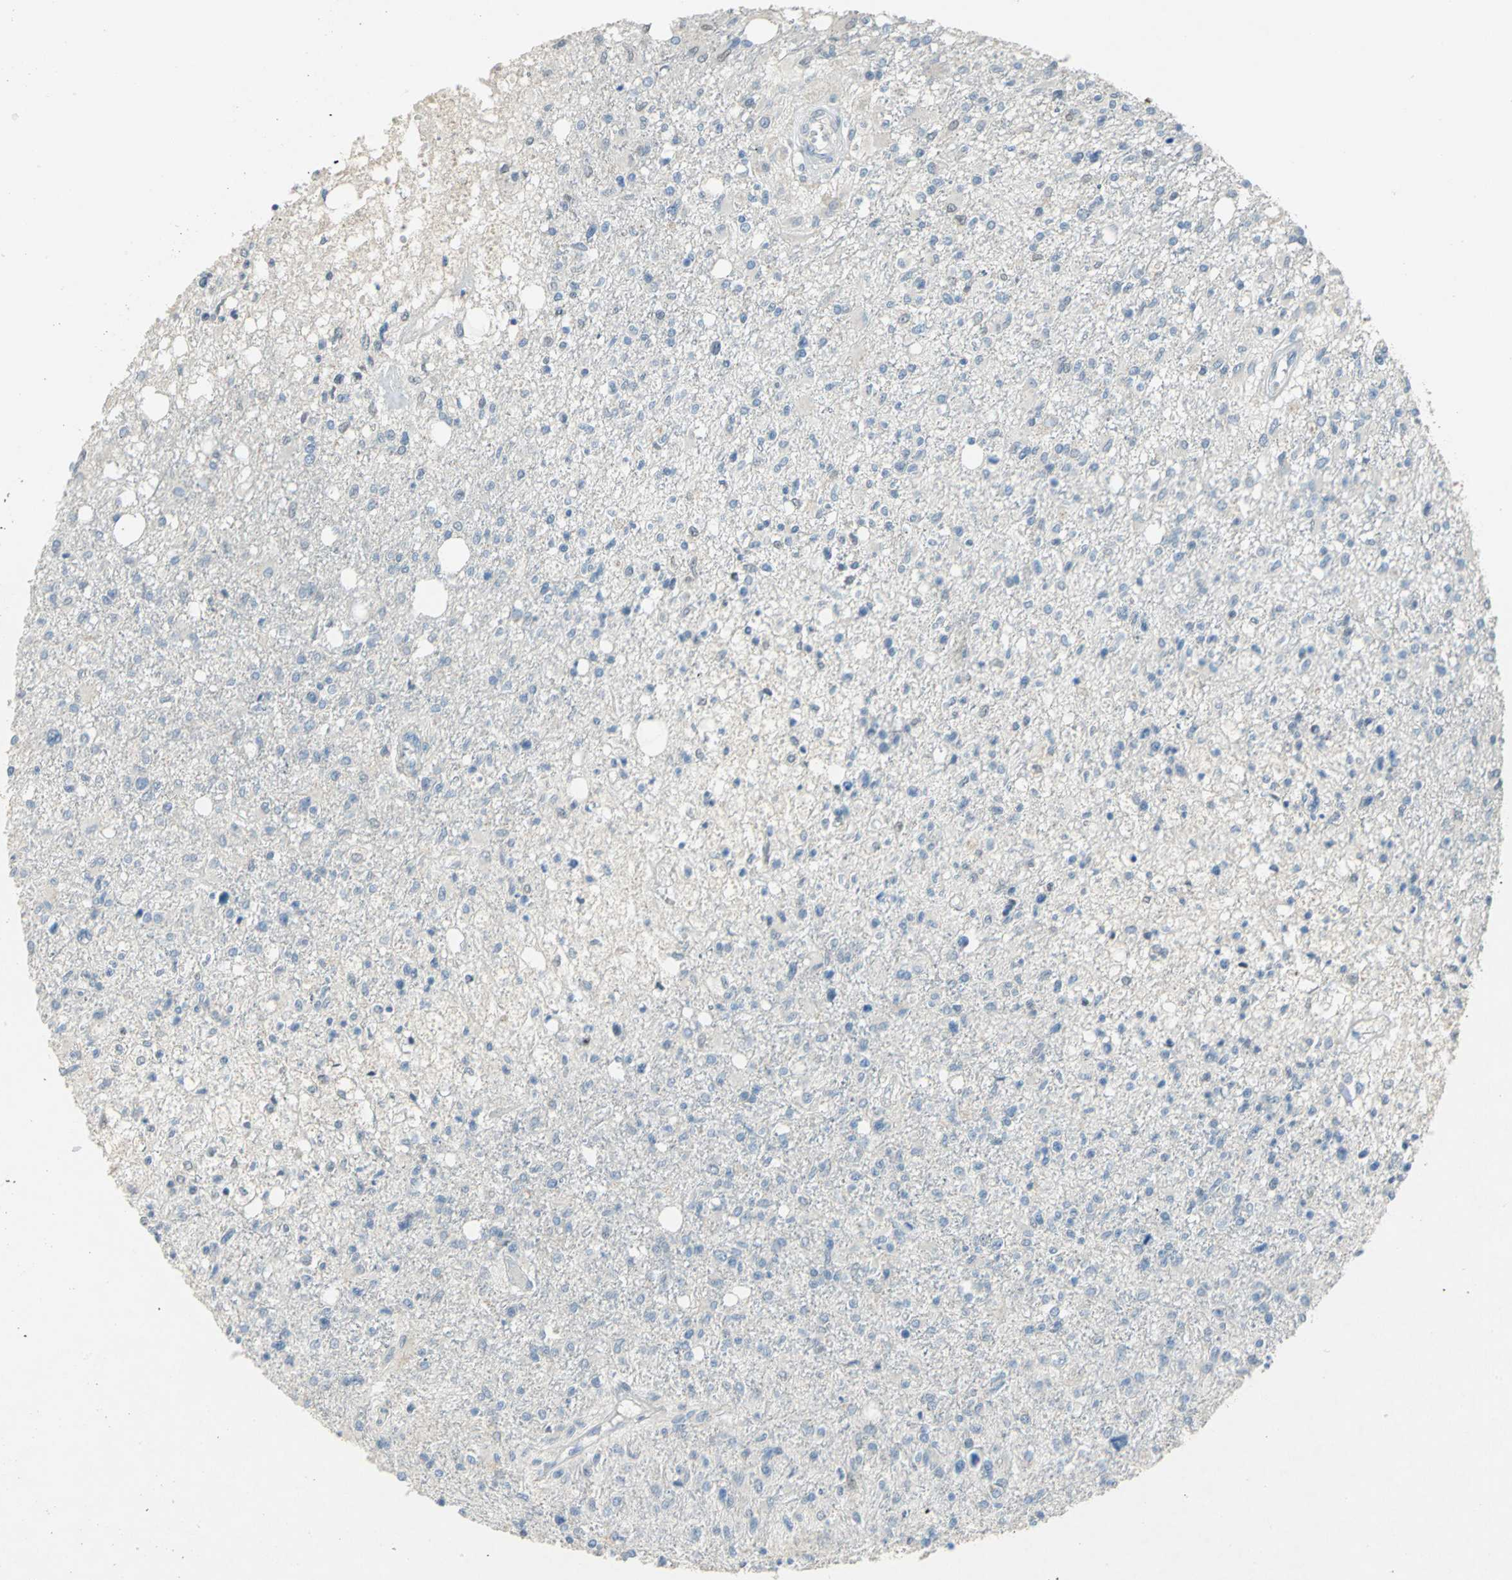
{"staining": {"intensity": "moderate", "quantity": "<25%", "location": "nuclear"}, "tissue": "glioma", "cell_type": "Tumor cells", "image_type": "cancer", "snomed": [{"axis": "morphology", "description": "Glioma, malignant, High grade"}, {"axis": "topography", "description": "Cerebral cortex"}], "caption": "Tumor cells display moderate nuclear positivity in approximately <25% of cells in glioma.", "gene": "NAB2", "patient": {"sex": "male", "age": 76}}